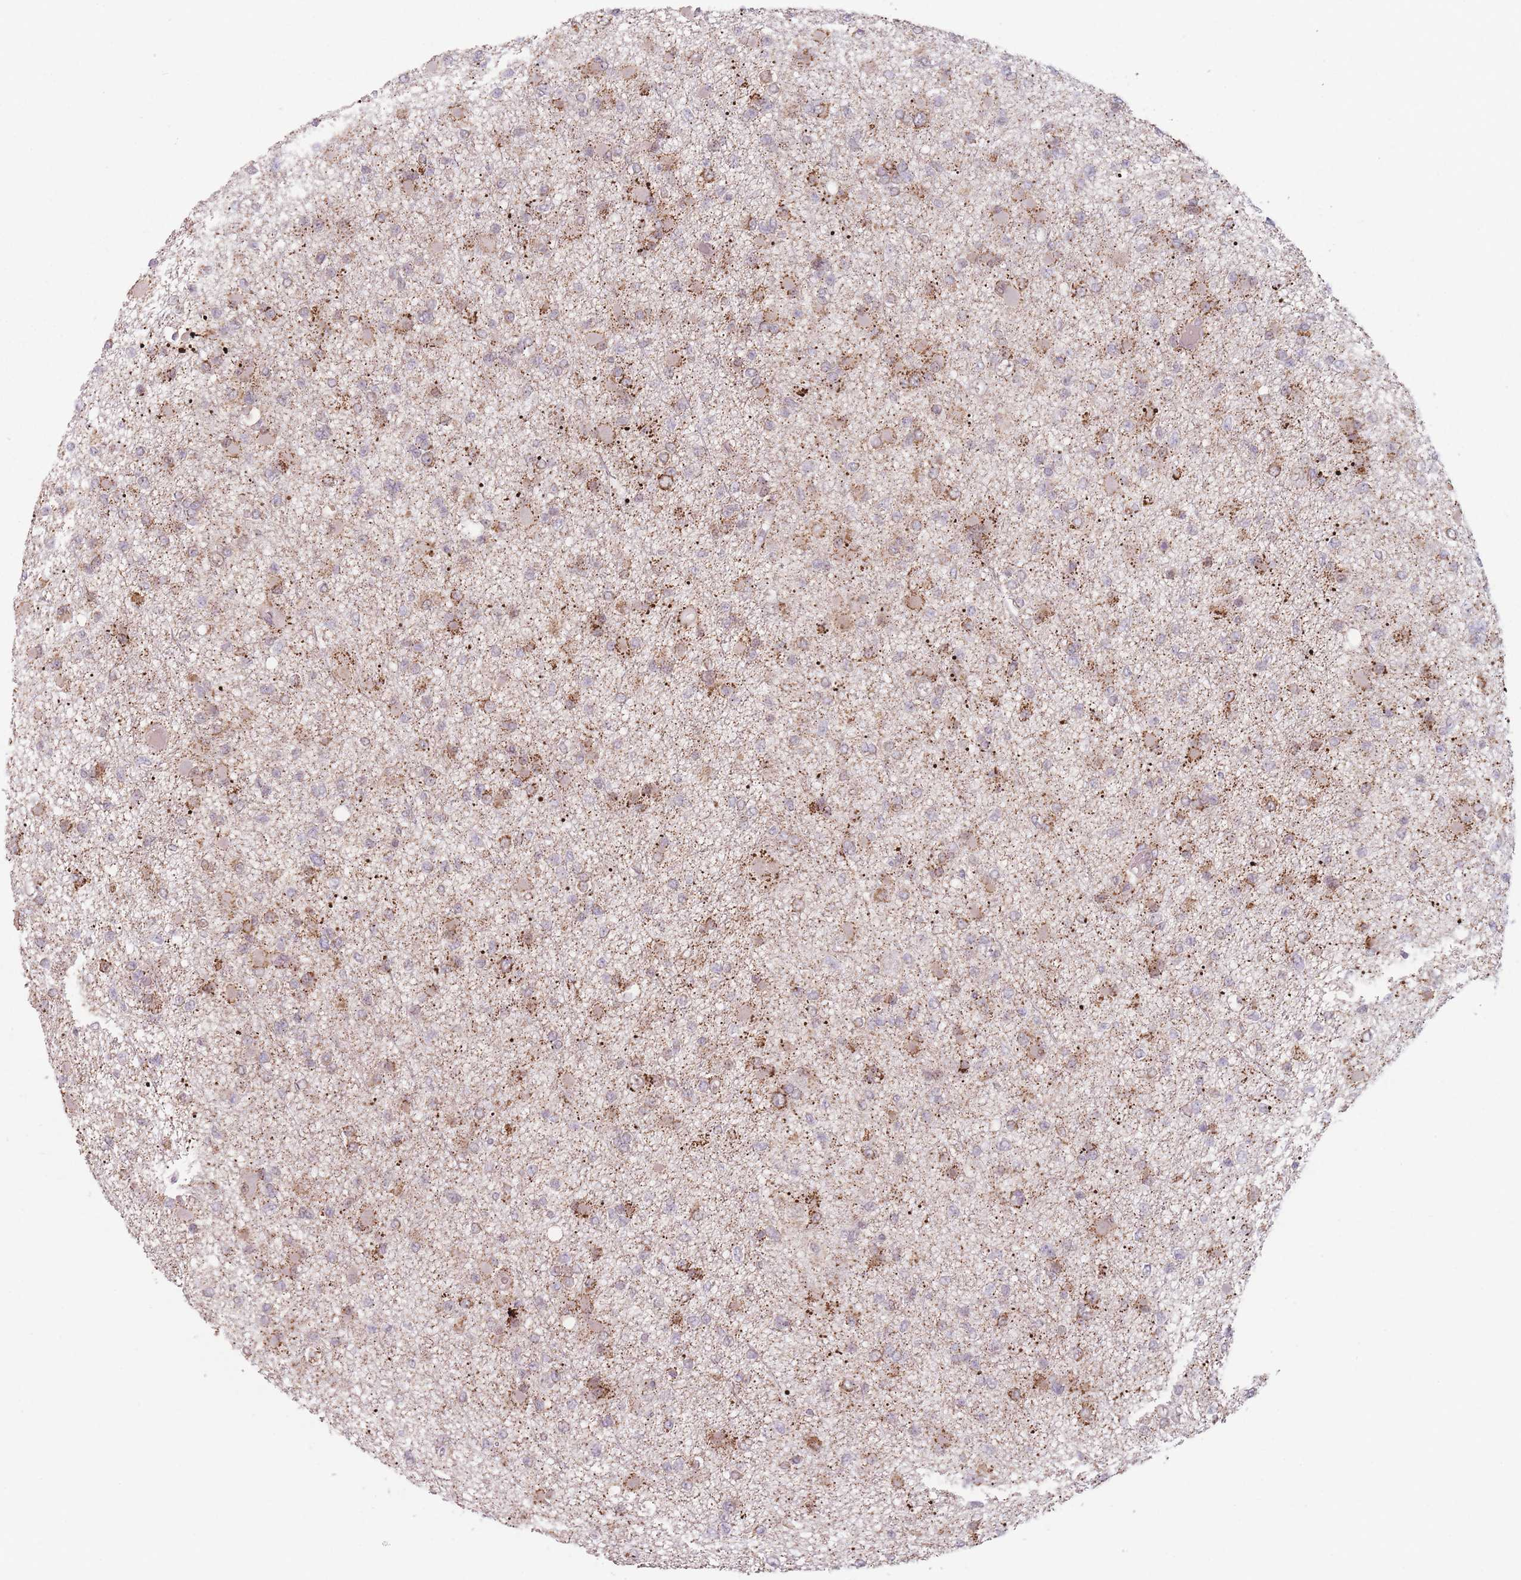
{"staining": {"intensity": "moderate", "quantity": "<25%", "location": "cytoplasmic/membranous"}, "tissue": "glioma", "cell_type": "Tumor cells", "image_type": "cancer", "snomed": [{"axis": "morphology", "description": "Glioma, malignant, Low grade"}, {"axis": "topography", "description": "Brain"}], "caption": "A high-resolution histopathology image shows immunohistochemistry staining of glioma, which reveals moderate cytoplasmic/membranous expression in approximately <25% of tumor cells.", "gene": "OR10C1", "patient": {"sex": "female", "age": 22}}